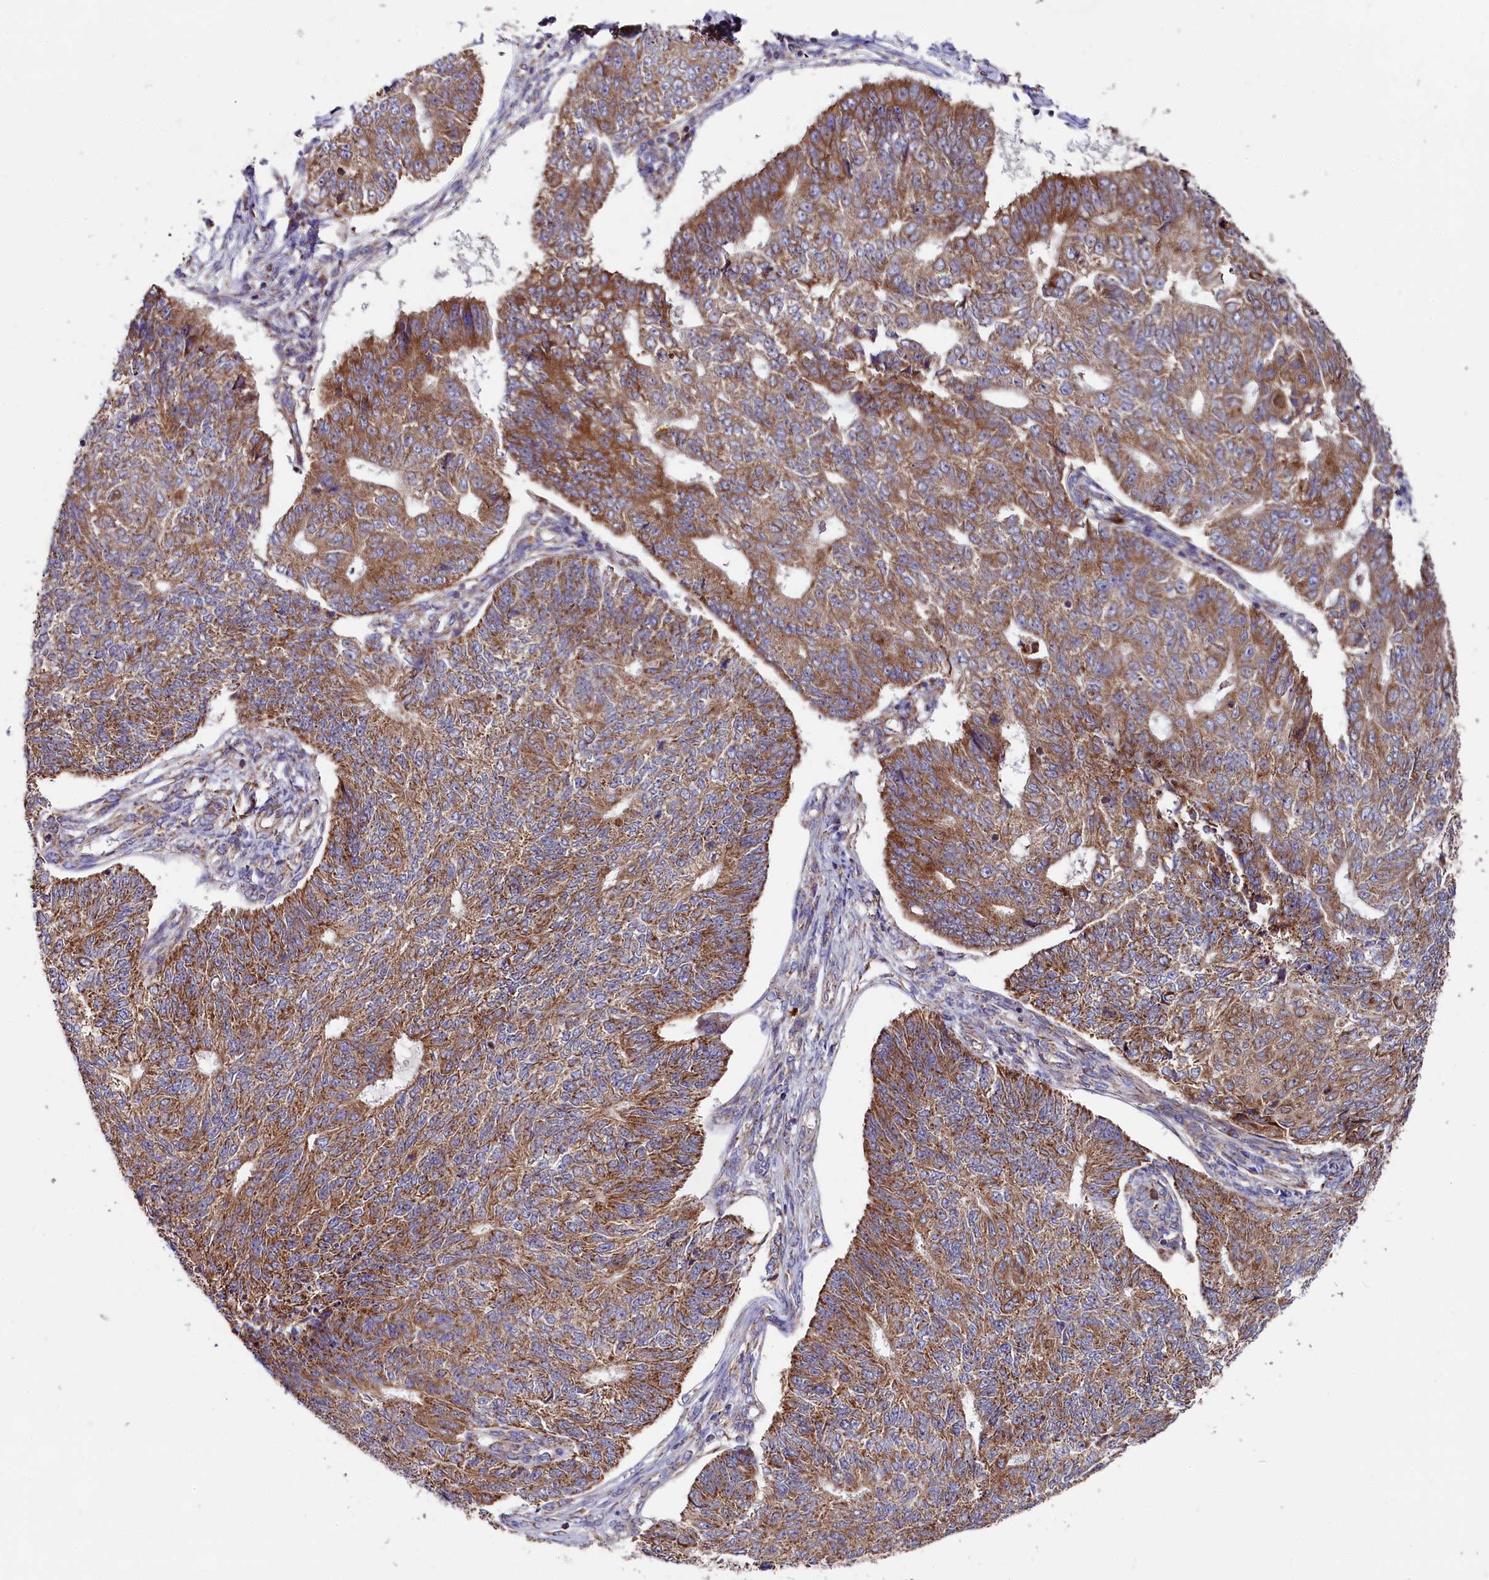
{"staining": {"intensity": "moderate", "quantity": ">75%", "location": "cytoplasmic/membranous"}, "tissue": "endometrial cancer", "cell_type": "Tumor cells", "image_type": "cancer", "snomed": [{"axis": "morphology", "description": "Adenocarcinoma, NOS"}, {"axis": "topography", "description": "Endometrium"}], "caption": "The micrograph displays immunohistochemical staining of endometrial adenocarcinoma. There is moderate cytoplasmic/membranous positivity is appreciated in approximately >75% of tumor cells. (IHC, brightfield microscopy, high magnification).", "gene": "ZSWIM1", "patient": {"sex": "female", "age": 32}}